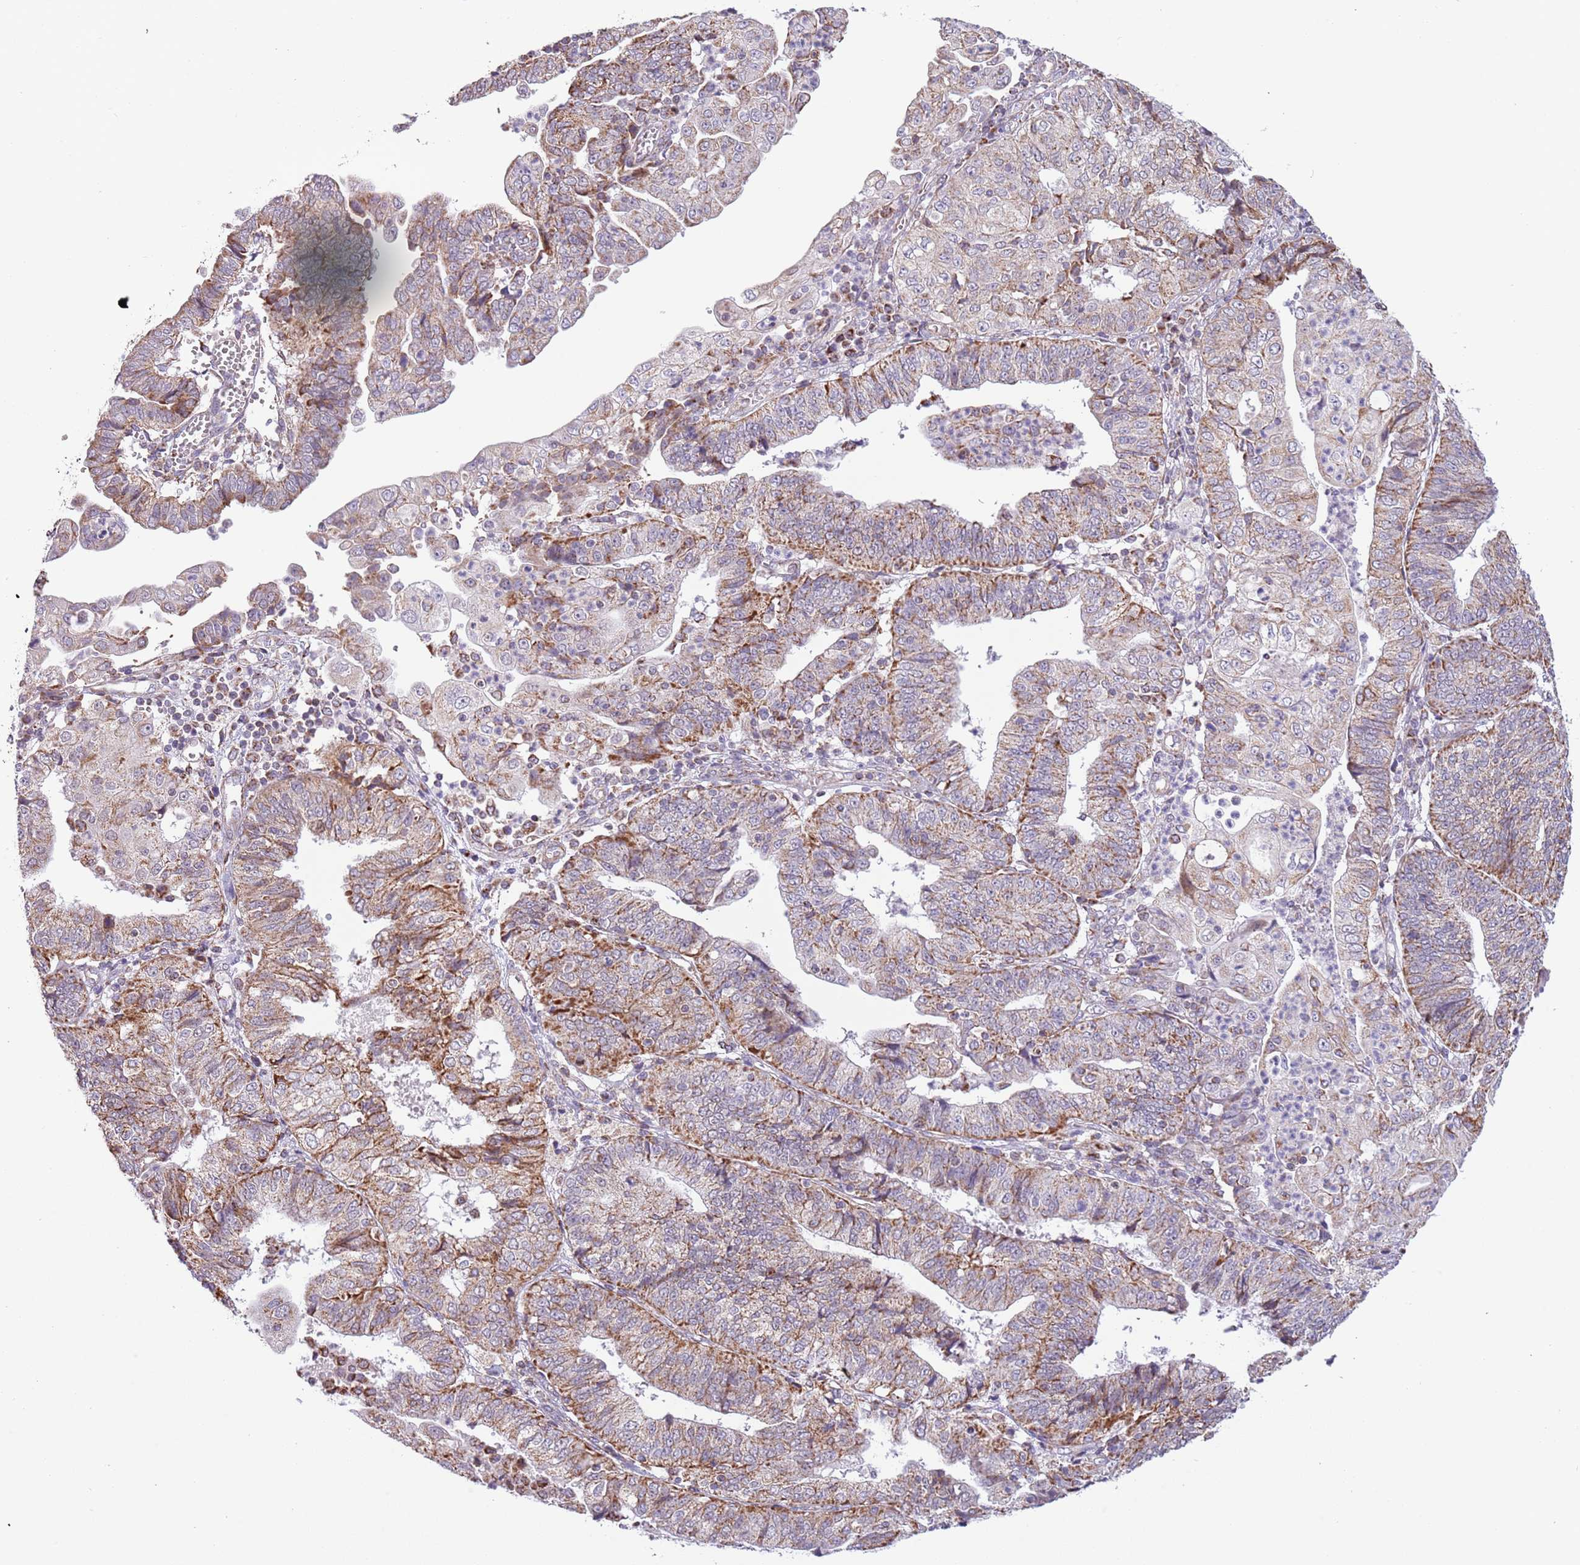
{"staining": {"intensity": "moderate", "quantity": ">75%", "location": "cytoplasmic/membranous"}, "tissue": "endometrial cancer", "cell_type": "Tumor cells", "image_type": "cancer", "snomed": [{"axis": "morphology", "description": "Adenocarcinoma, NOS"}, {"axis": "topography", "description": "Endometrium"}], "caption": "Immunohistochemical staining of endometrial cancer (adenocarcinoma) displays moderate cytoplasmic/membranous protein positivity in approximately >75% of tumor cells.", "gene": "LHX6", "patient": {"sex": "female", "age": 56}}